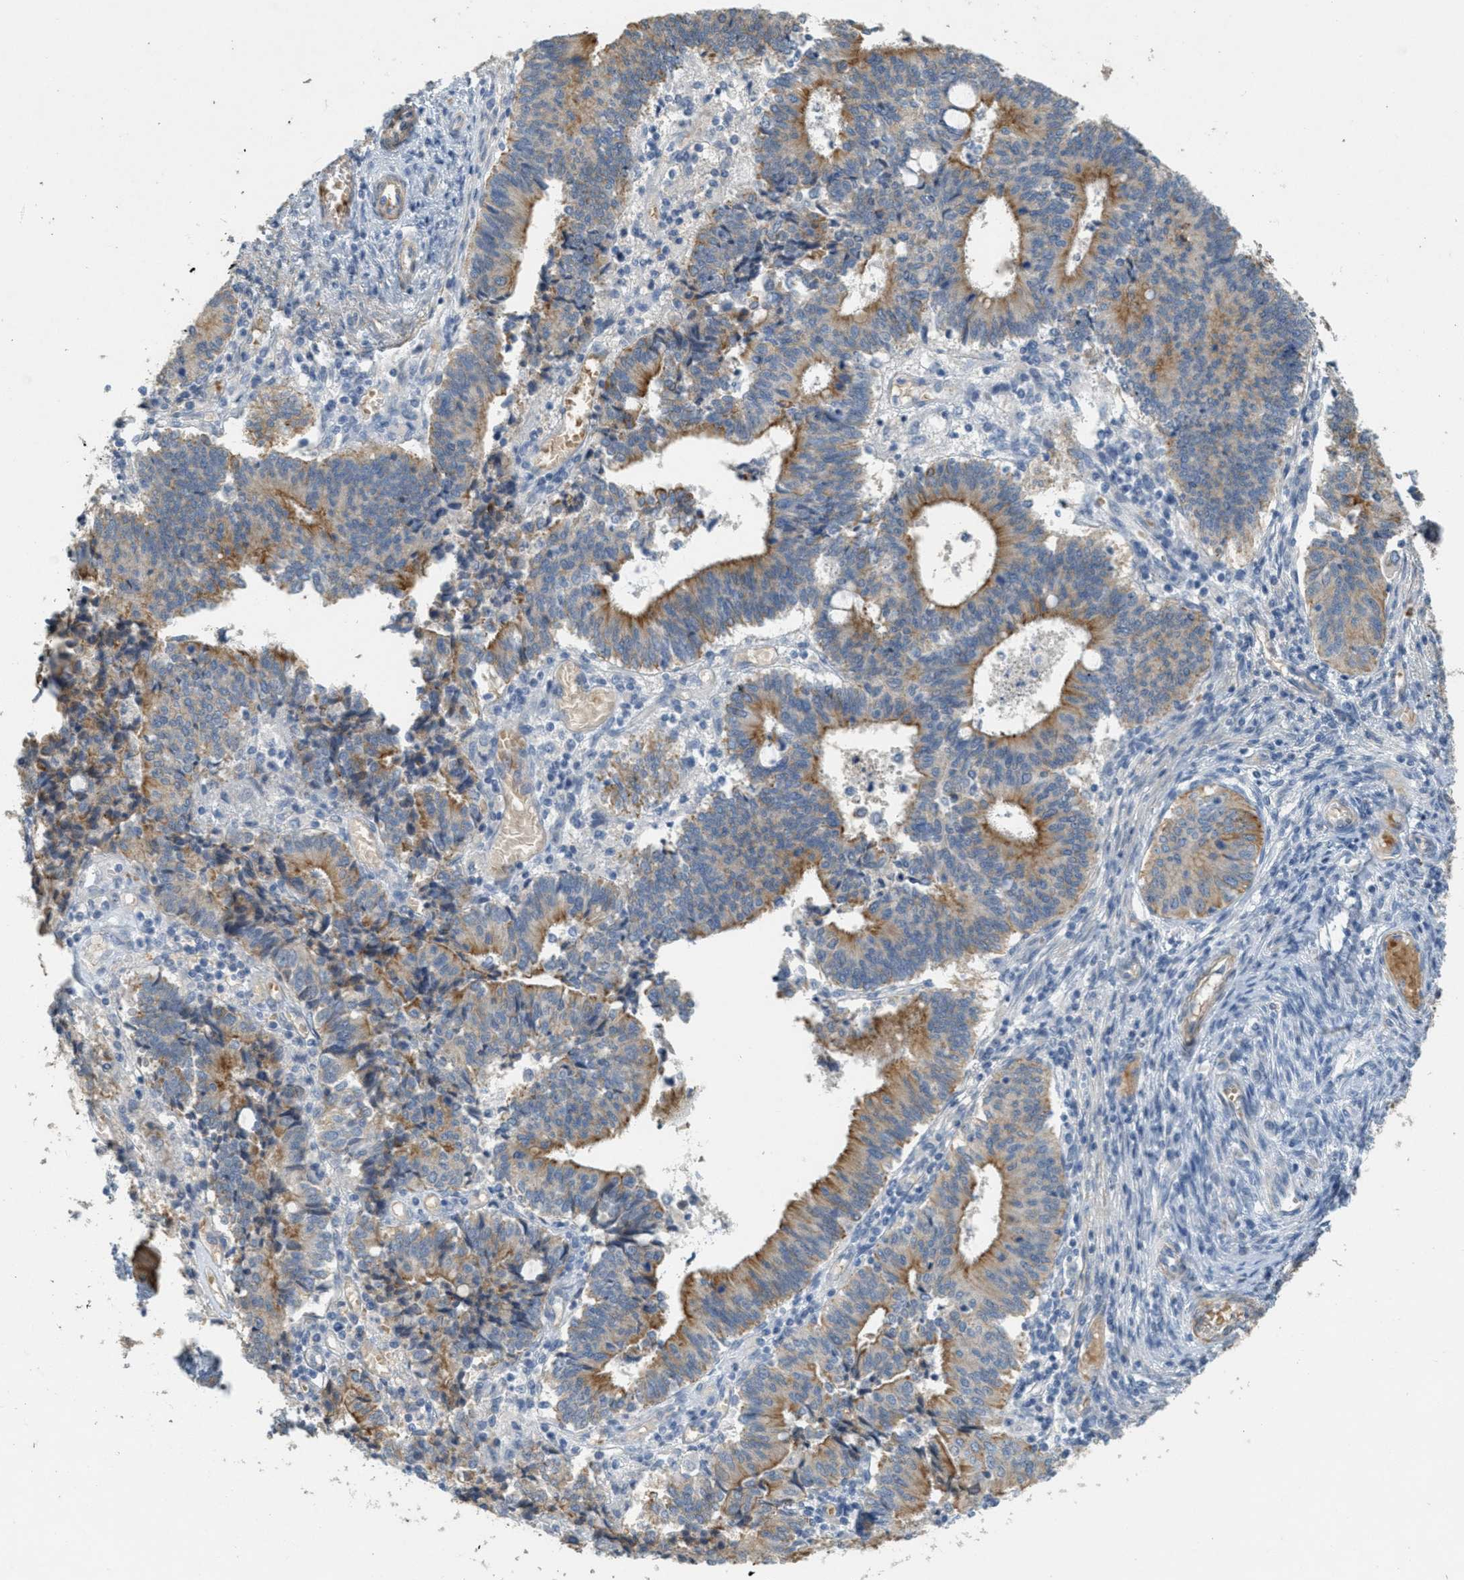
{"staining": {"intensity": "moderate", "quantity": ">75%", "location": "cytoplasmic/membranous"}, "tissue": "cervical cancer", "cell_type": "Tumor cells", "image_type": "cancer", "snomed": [{"axis": "morphology", "description": "Adenocarcinoma, NOS"}, {"axis": "topography", "description": "Cervix"}], "caption": "Tumor cells exhibit medium levels of moderate cytoplasmic/membranous staining in approximately >75% of cells in cervical adenocarcinoma.", "gene": "MRS2", "patient": {"sex": "female", "age": 44}}